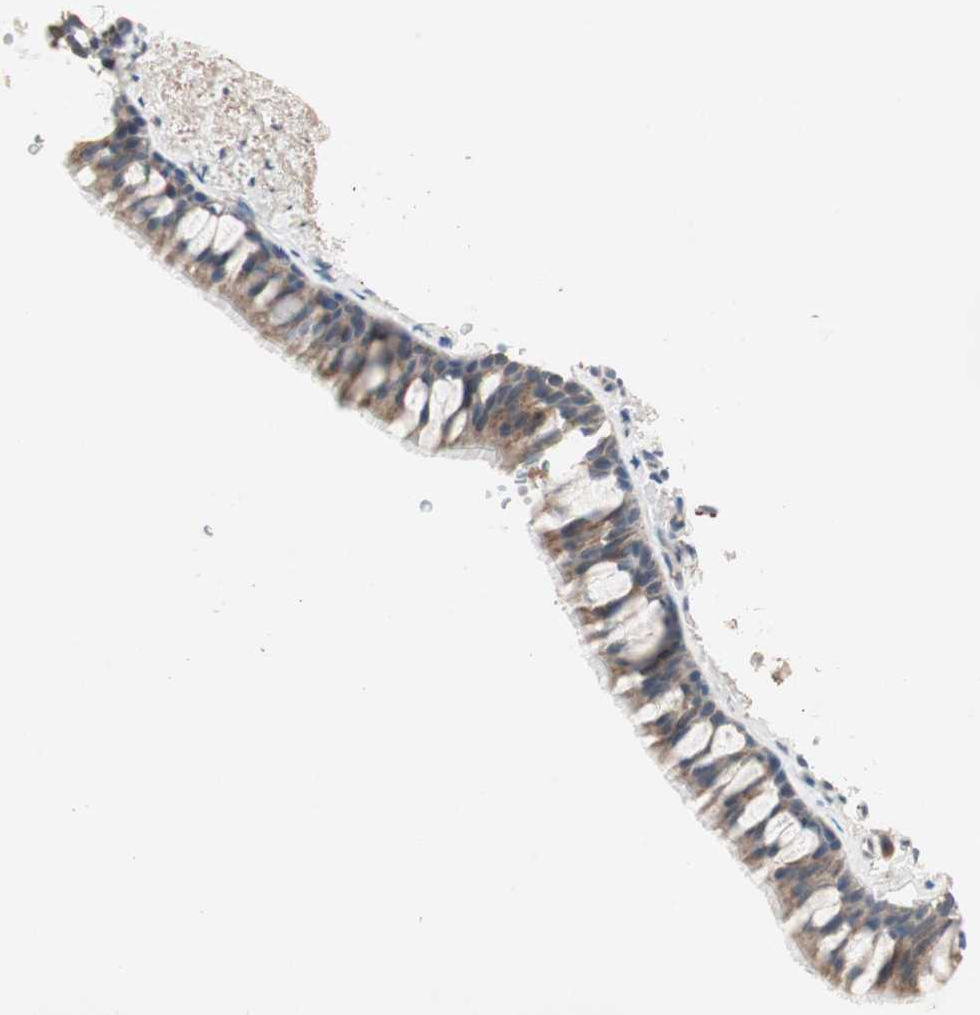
{"staining": {"intensity": "moderate", "quantity": ">75%", "location": "cytoplasmic/membranous"}, "tissue": "bronchus", "cell_type": "Respiratory epithelial cells", "image_type": "normal", "snomed": [{"axis": "morphology", "description": "Normal tissue, NOS"}, {"axis": "topography", "description": "Bronchus"}], "caption": "Approximately >75% of respiratory epithelial cells in unremarkable human bronchus reveal moderate cytoplasmic/membranous protein expression as visualized by brown immunohistochemical staining.", "gene": "FGFR4", "patient": {"sex": "female", "age": 73}}